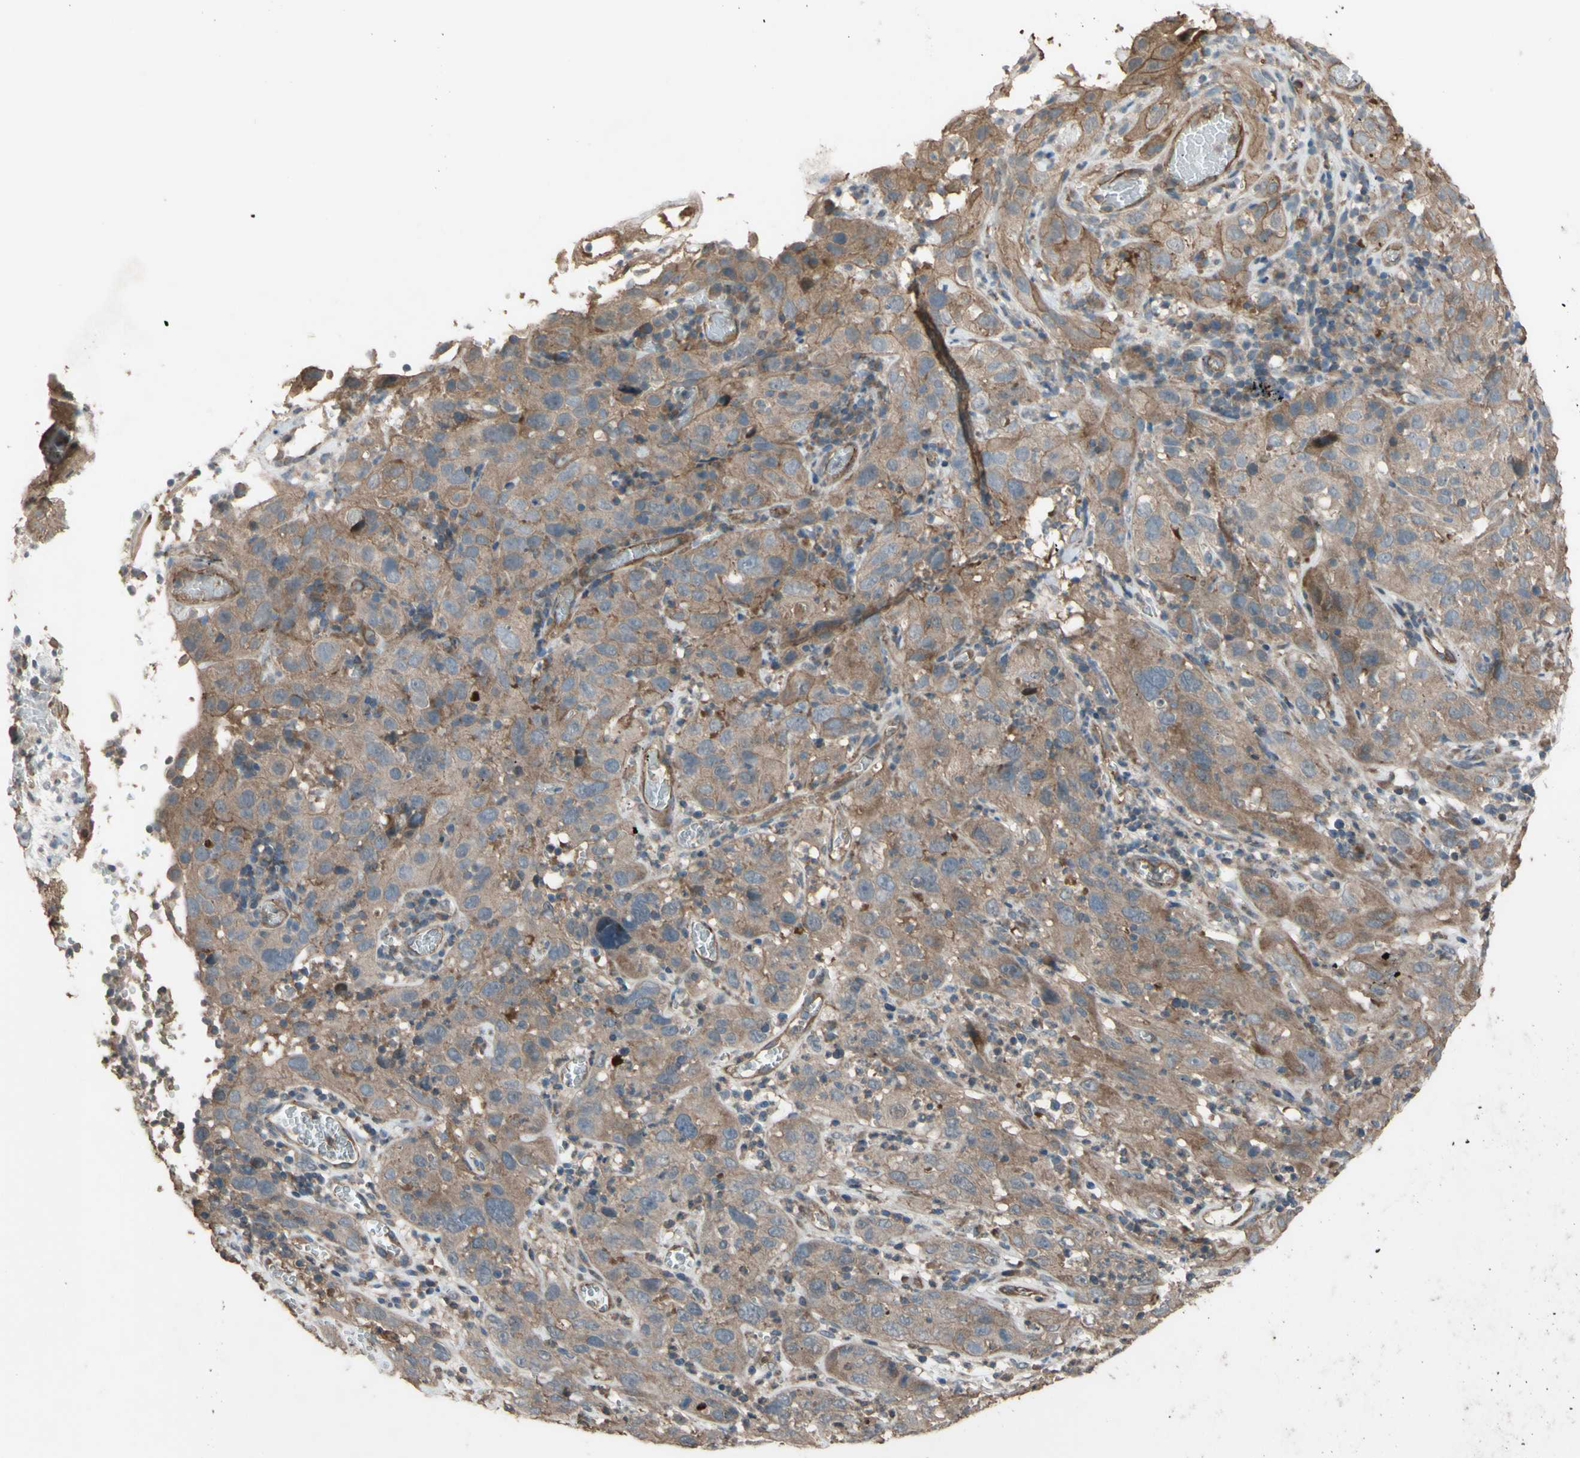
{"staining": {"intensity": "moderate", "quantity": ">75%", "location": "cytoplasmic/membranous"}, "tissue": "cervical cancer", "cell_type": "Tumor cells", "image_type": "cancer", "snomed": [{"axis": "morphology", "description": "Squamous cell carcinoma, NOS"}, {"axis": "topography", "description": "Cervix"}], "caption": "Immunohistochemistry (IHC) micrograph of human cervical squamous cell carcinoma stained for a protein (brown), which demonstrates medium levels of moderate cytoplasmic/membranous positivity in about >75% of tumor cells.", "gene": "SHROOM4", "patient": {"sex": "female", "age": 32}}